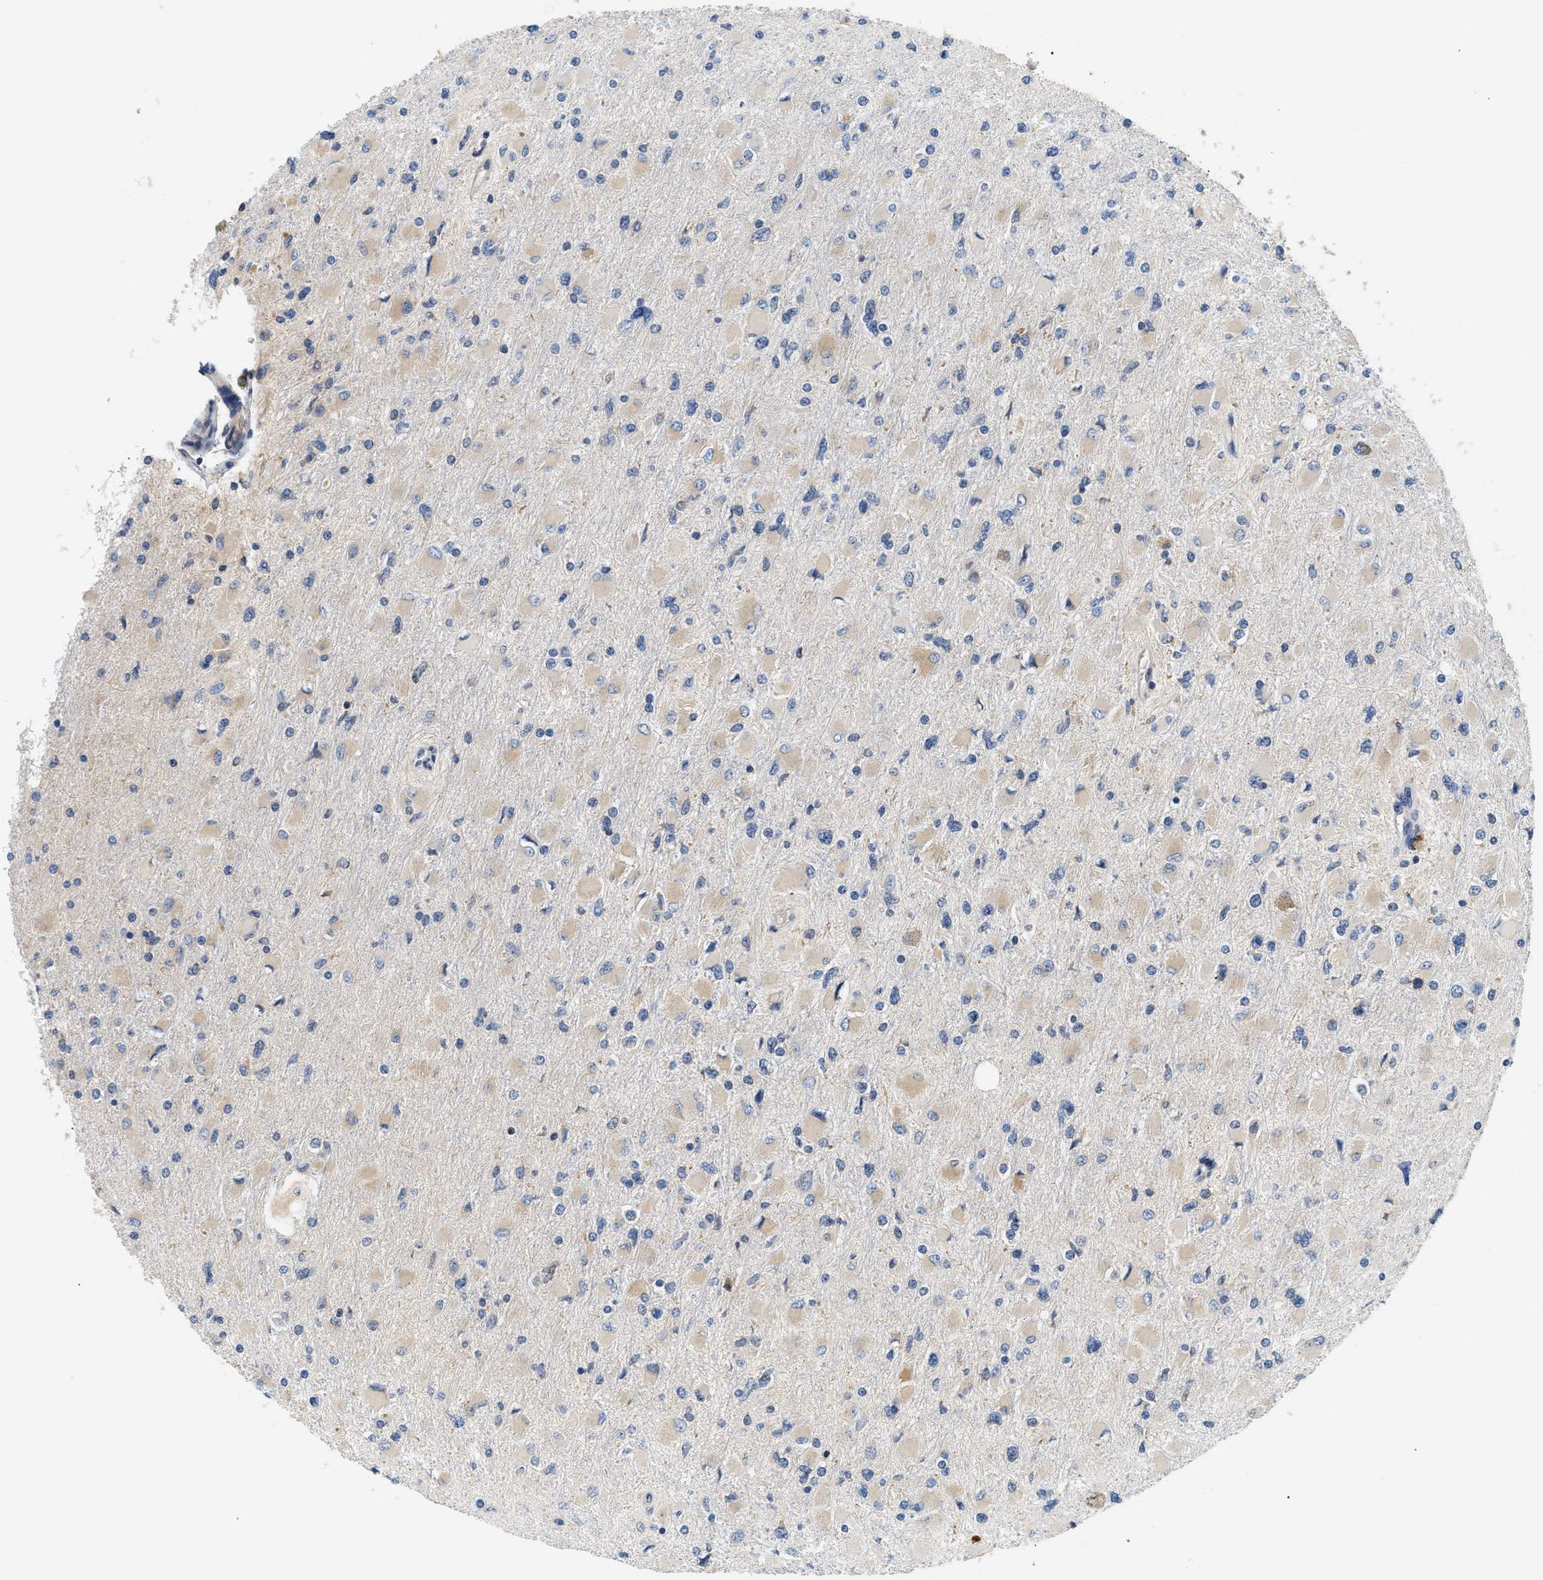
{"staining": {"intensity": "weak", "quantity": "25%-75%", "location": "cytoplasmic/membranous"}, "tissue": "glioma", "cell_type": "Tumor cells", "image_type": "cancer", "snomed": [{"axis": "morphology", "description": "Glioma, malignant, High grade"}, {"axis": "topography", "description": "Cerebral cortex"}], "caption": "This is a histology image of immunohistochemistry staining of malignant glioma (high-grade), which shows weak expression in the cytoplasmic/membranous of tumor cells.", "gene": "HDHD3", "patient": {"sex": "female", "age": 36}}